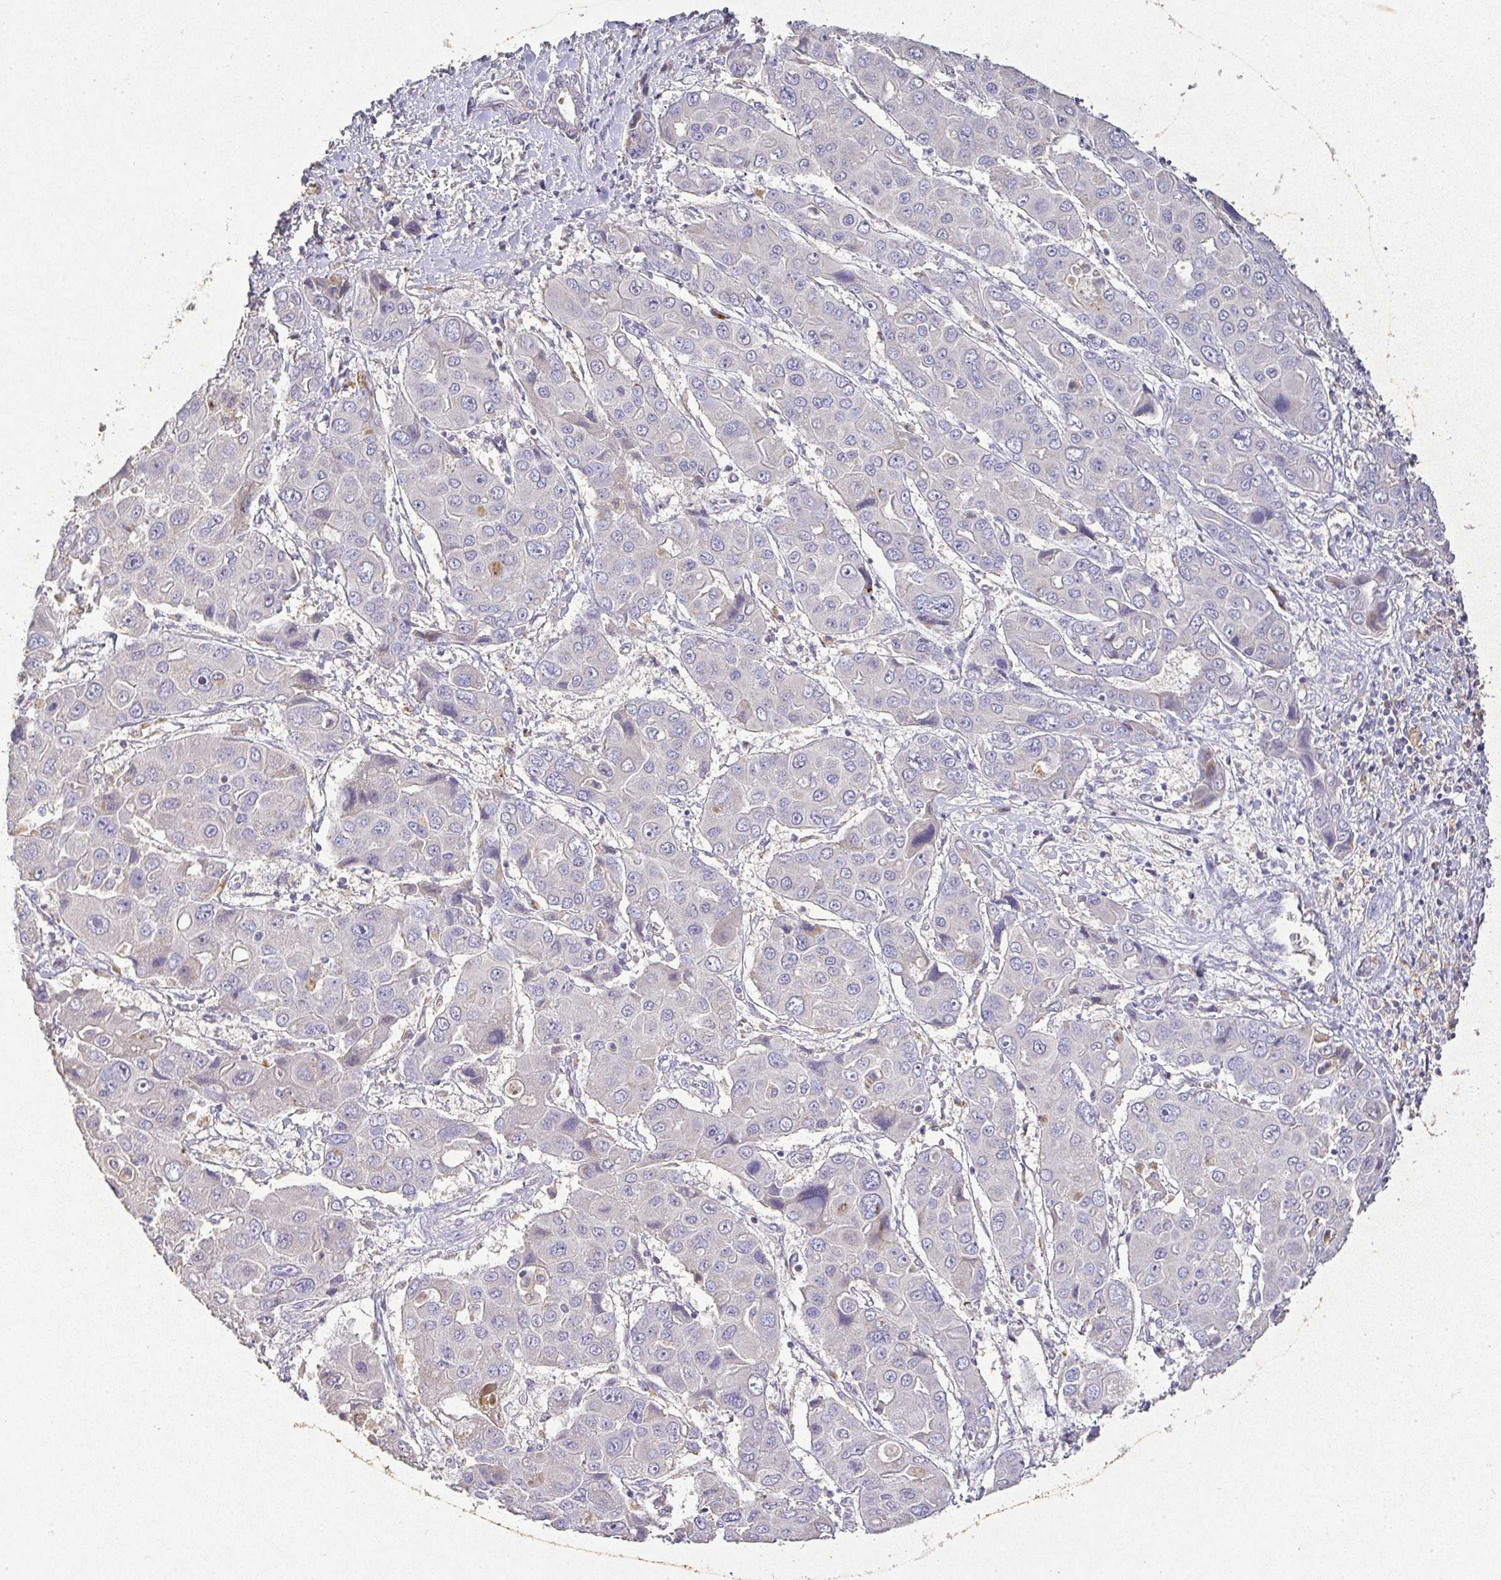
{"staining": {"intensity": "negative", "quantity": "none", "location": "none"}, "tissue": "liver cancer", "cell_type": "Tumor cells", "image_type": "cancer", "snomed": [{"axis": "morphology", "description": "Cholangiocarcinoma"}, {"axis": "topography", "description": "Liver"}], "caption": "A histopathology image of cholangiocarcinoma (liver) stained for a protein exhibits no brown staining in tumor cells.", "gene": "RPS2", "patient": {"sex": "male", "age": 67}}